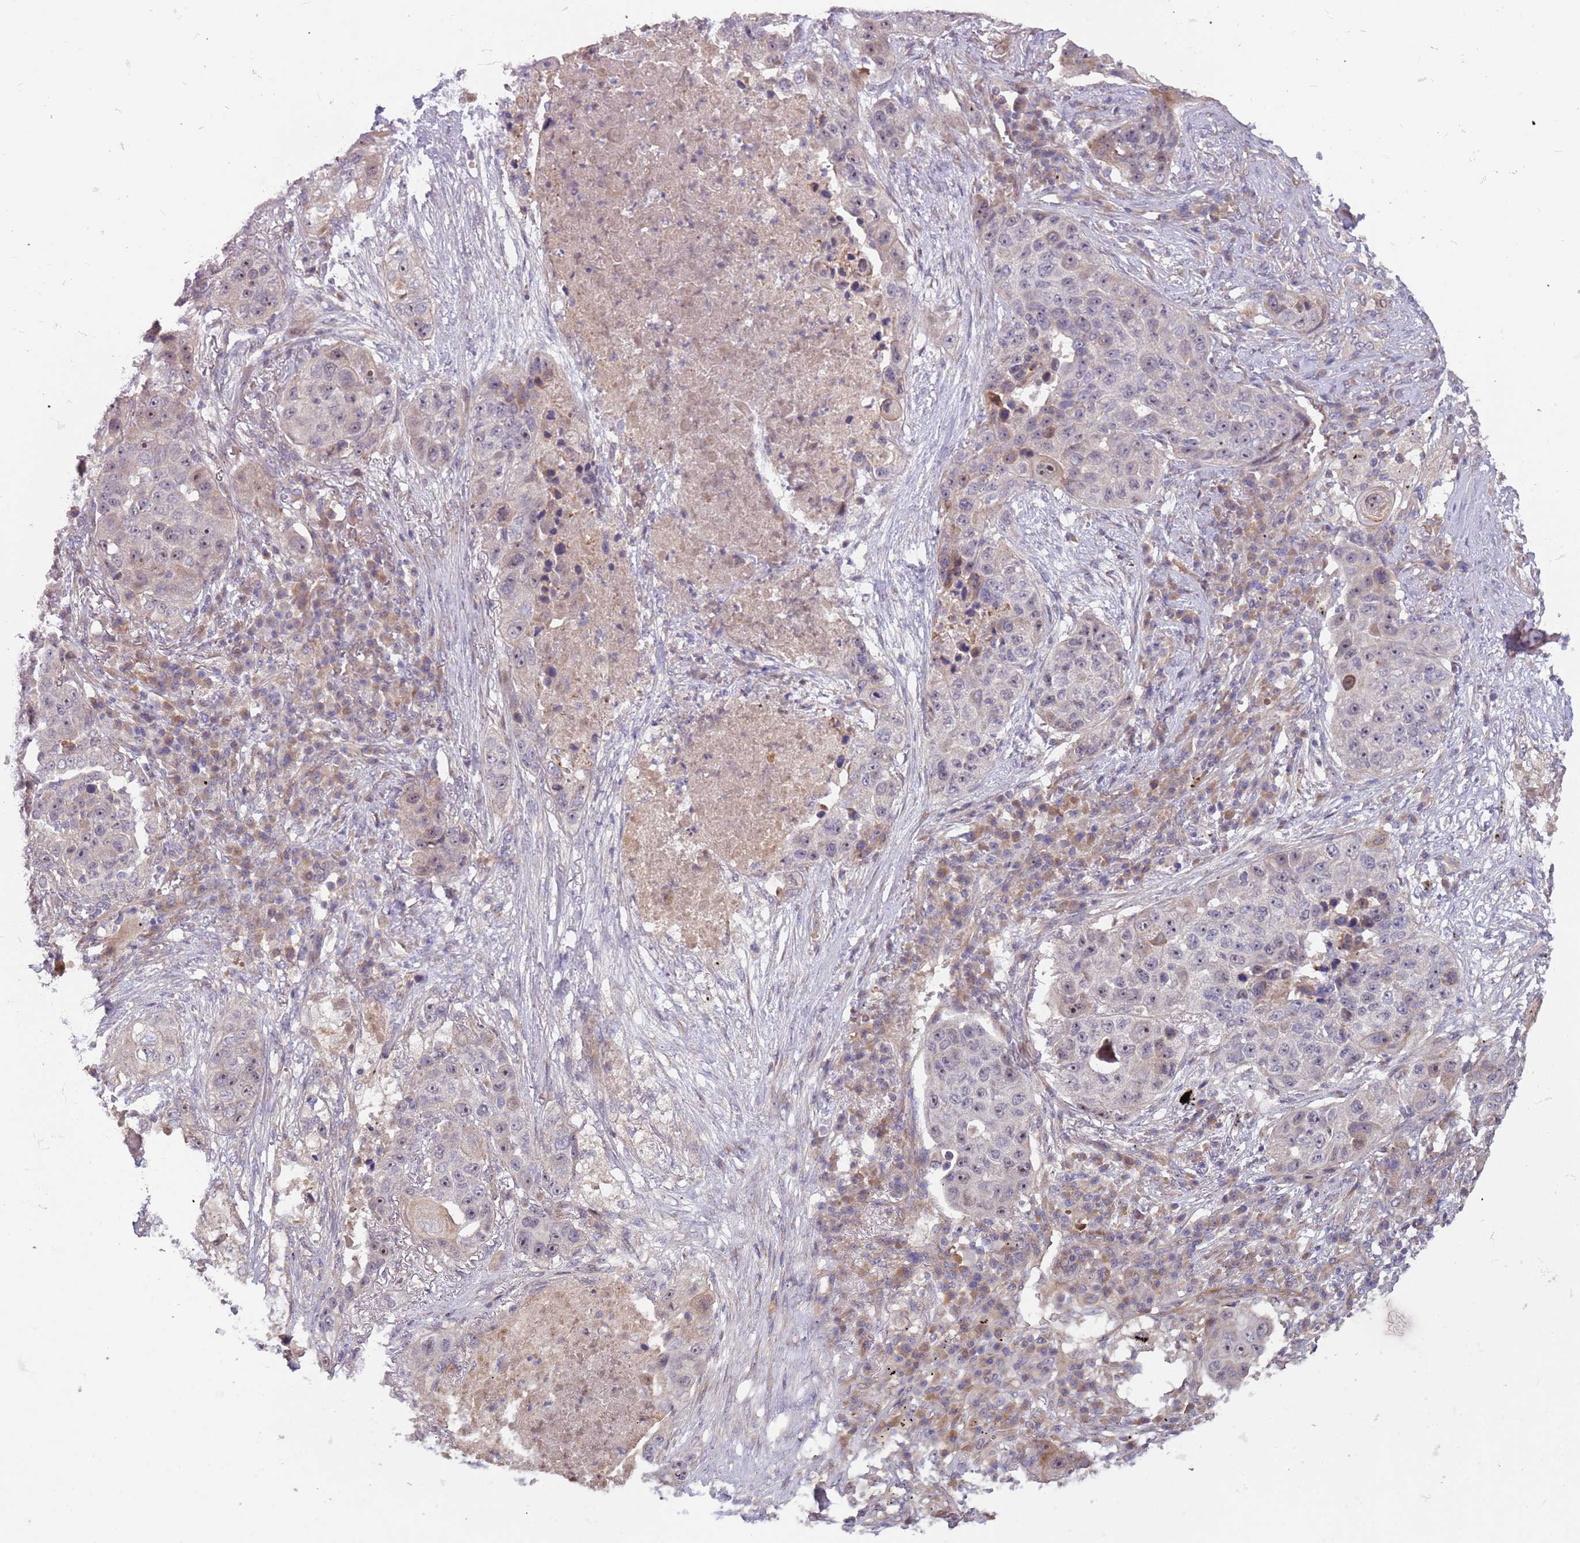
{"staining": {"intensity": "moderate", "quantity": "<25%", "location": "cytoplasmic/membranous,nuclear"}, "tissue": "lung cancer", "cell_type": "Tumor cells", "image_type": "cancer", "snomed": [{"axis": "morphology", "description": "Squamous cell carcinoma, NOS"}, {"axis": "topography", "description": "Lung"}], "caption": "Human lung squamous cell carcinoma stained for a protein (brown) demonstrates moderate cytoplasmic/membranous and nuclear positive positivity in about <25% of tumor cells.", "gene": "TRAPPC6B", "patient": {"sex": "female", "age": 63}}